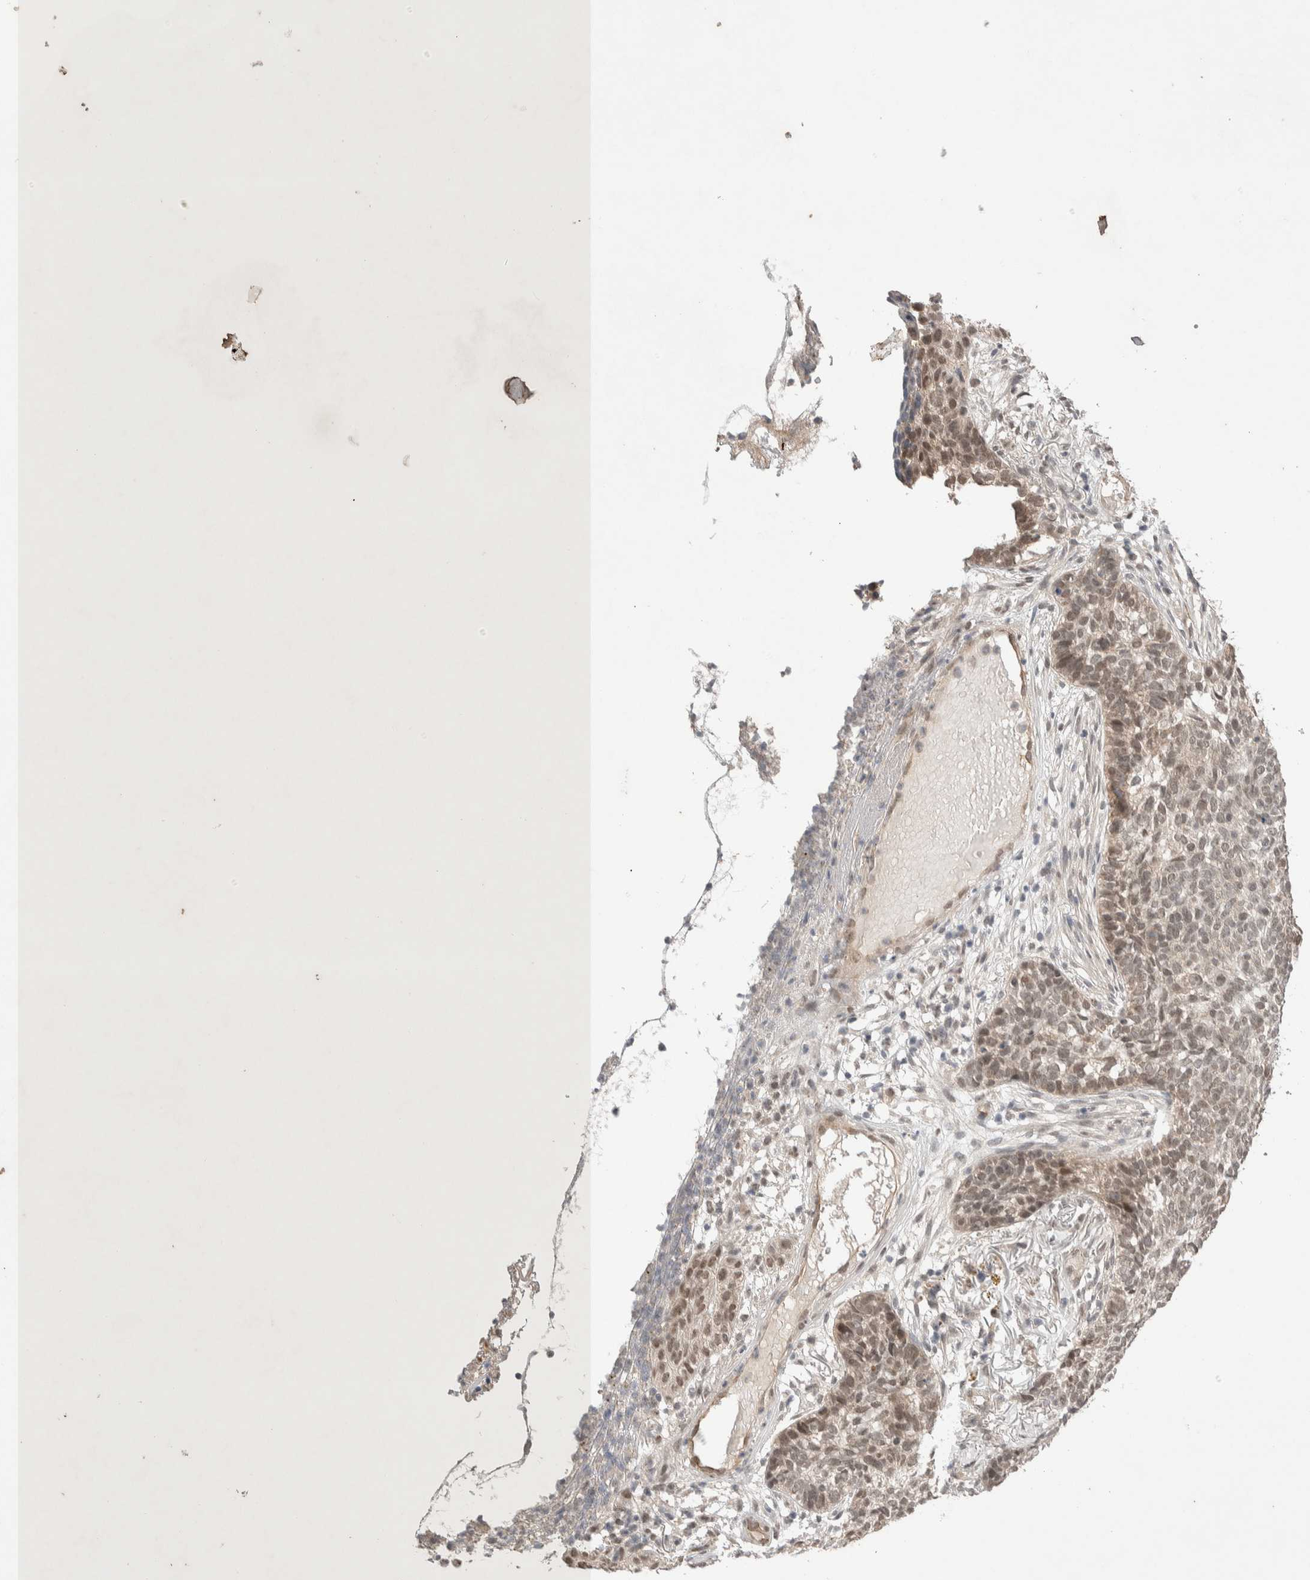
{"staining": {"intensity": "weak", "quantity": ">75%", "location": "nuclear"}, "tissue": "skin cancer", "cell_type": "Tumor cells", "image_type": "cancer", "snomed": [{"axis": "morphology", "description": "Basal cell carcinoma"}, {"axis": "topography", "description": "Skin"}], "caption": "Protein staining exhibits weak nuclear staining in about >75% of tumor cells in skin basal cell carcinoma.", "gene": "ZNF704", "patient": {"sex": "male", "age": 85}}